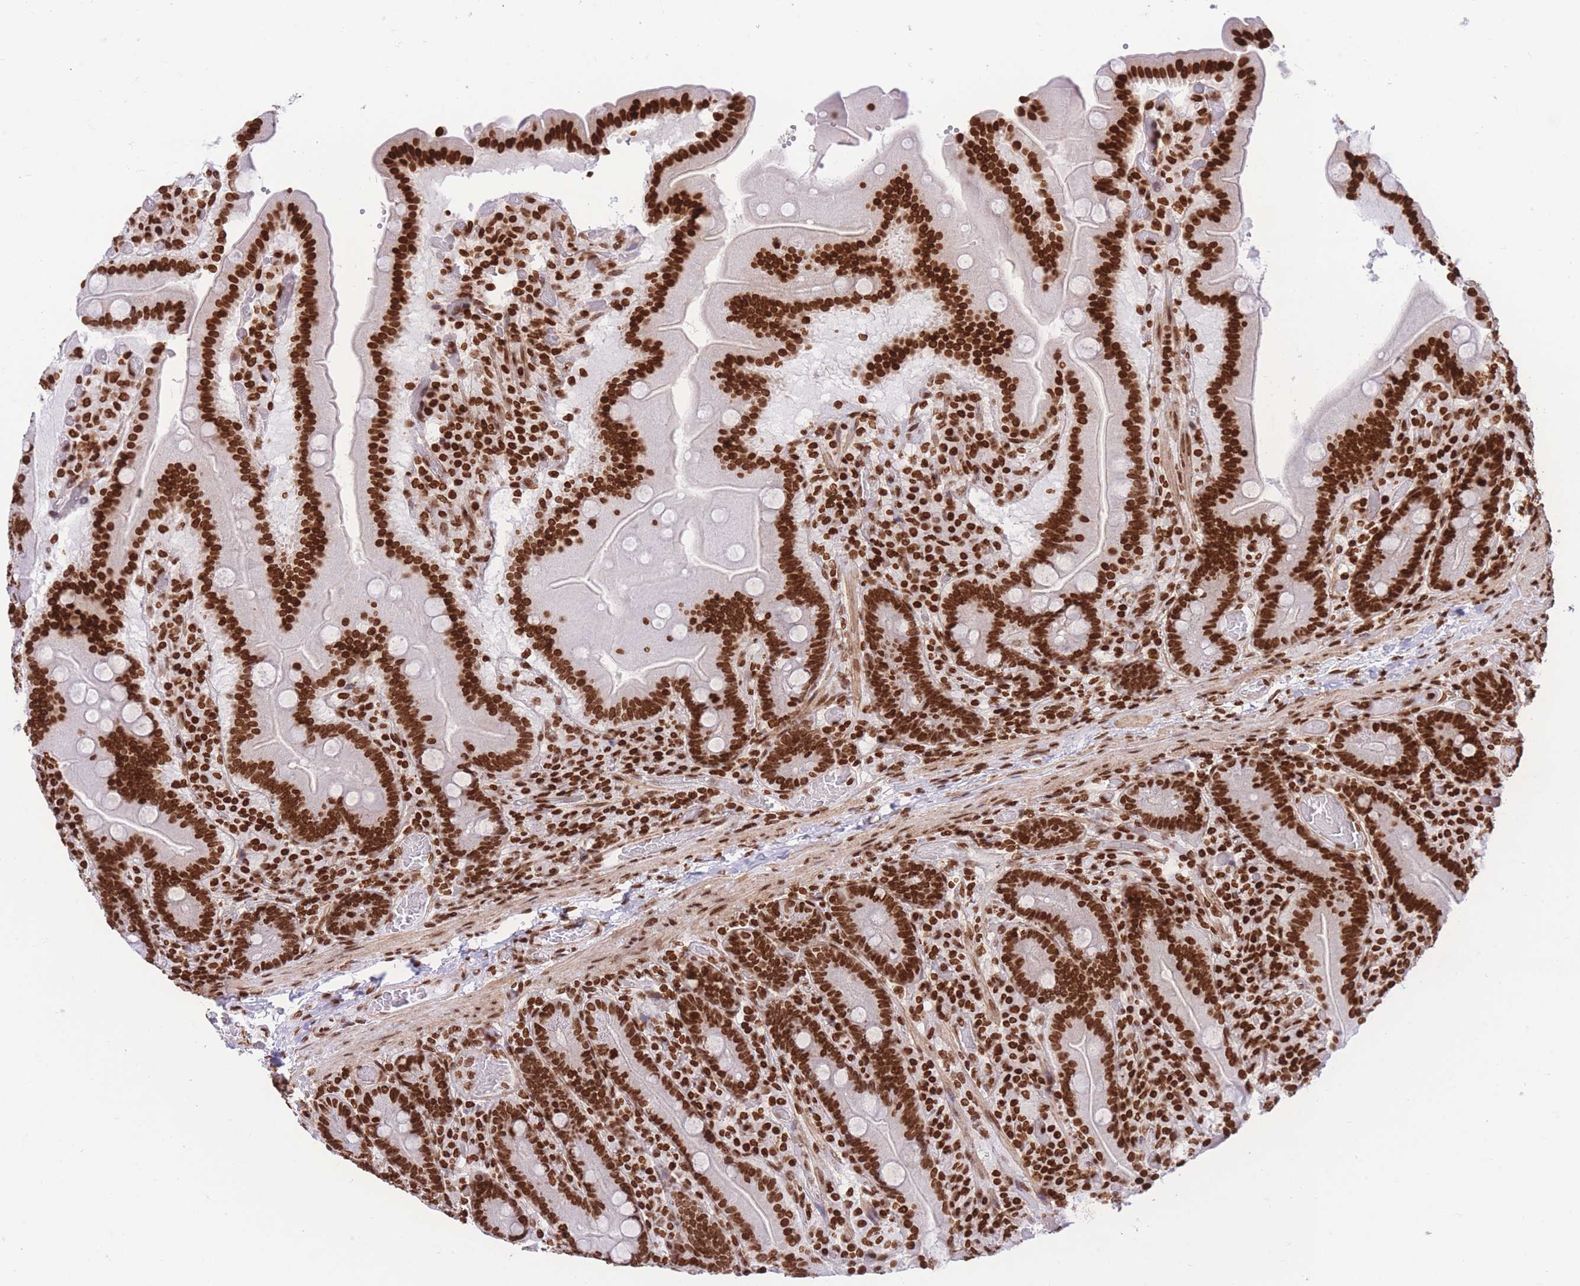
{"staining": {"intensity": "strong", "quantity": ">75%", "location": "nuclear"}, "tissue": "duodenum", "cell_type": "Glandular cells", "image_type": "normal", "snomed": [{"axis": "morphology", "description": "Normal tissue, NOS"}, {"axis": "topography", "description": "Duodenum"}], "caption": "Immunohistochemistry image of benign human duodenum stained for a protein (brown), which shows high levels of strong nuclear staining in about >75% of glandular cells.", "gene": "H2BC10", "patient": {"sex": "female", "age": 62}}